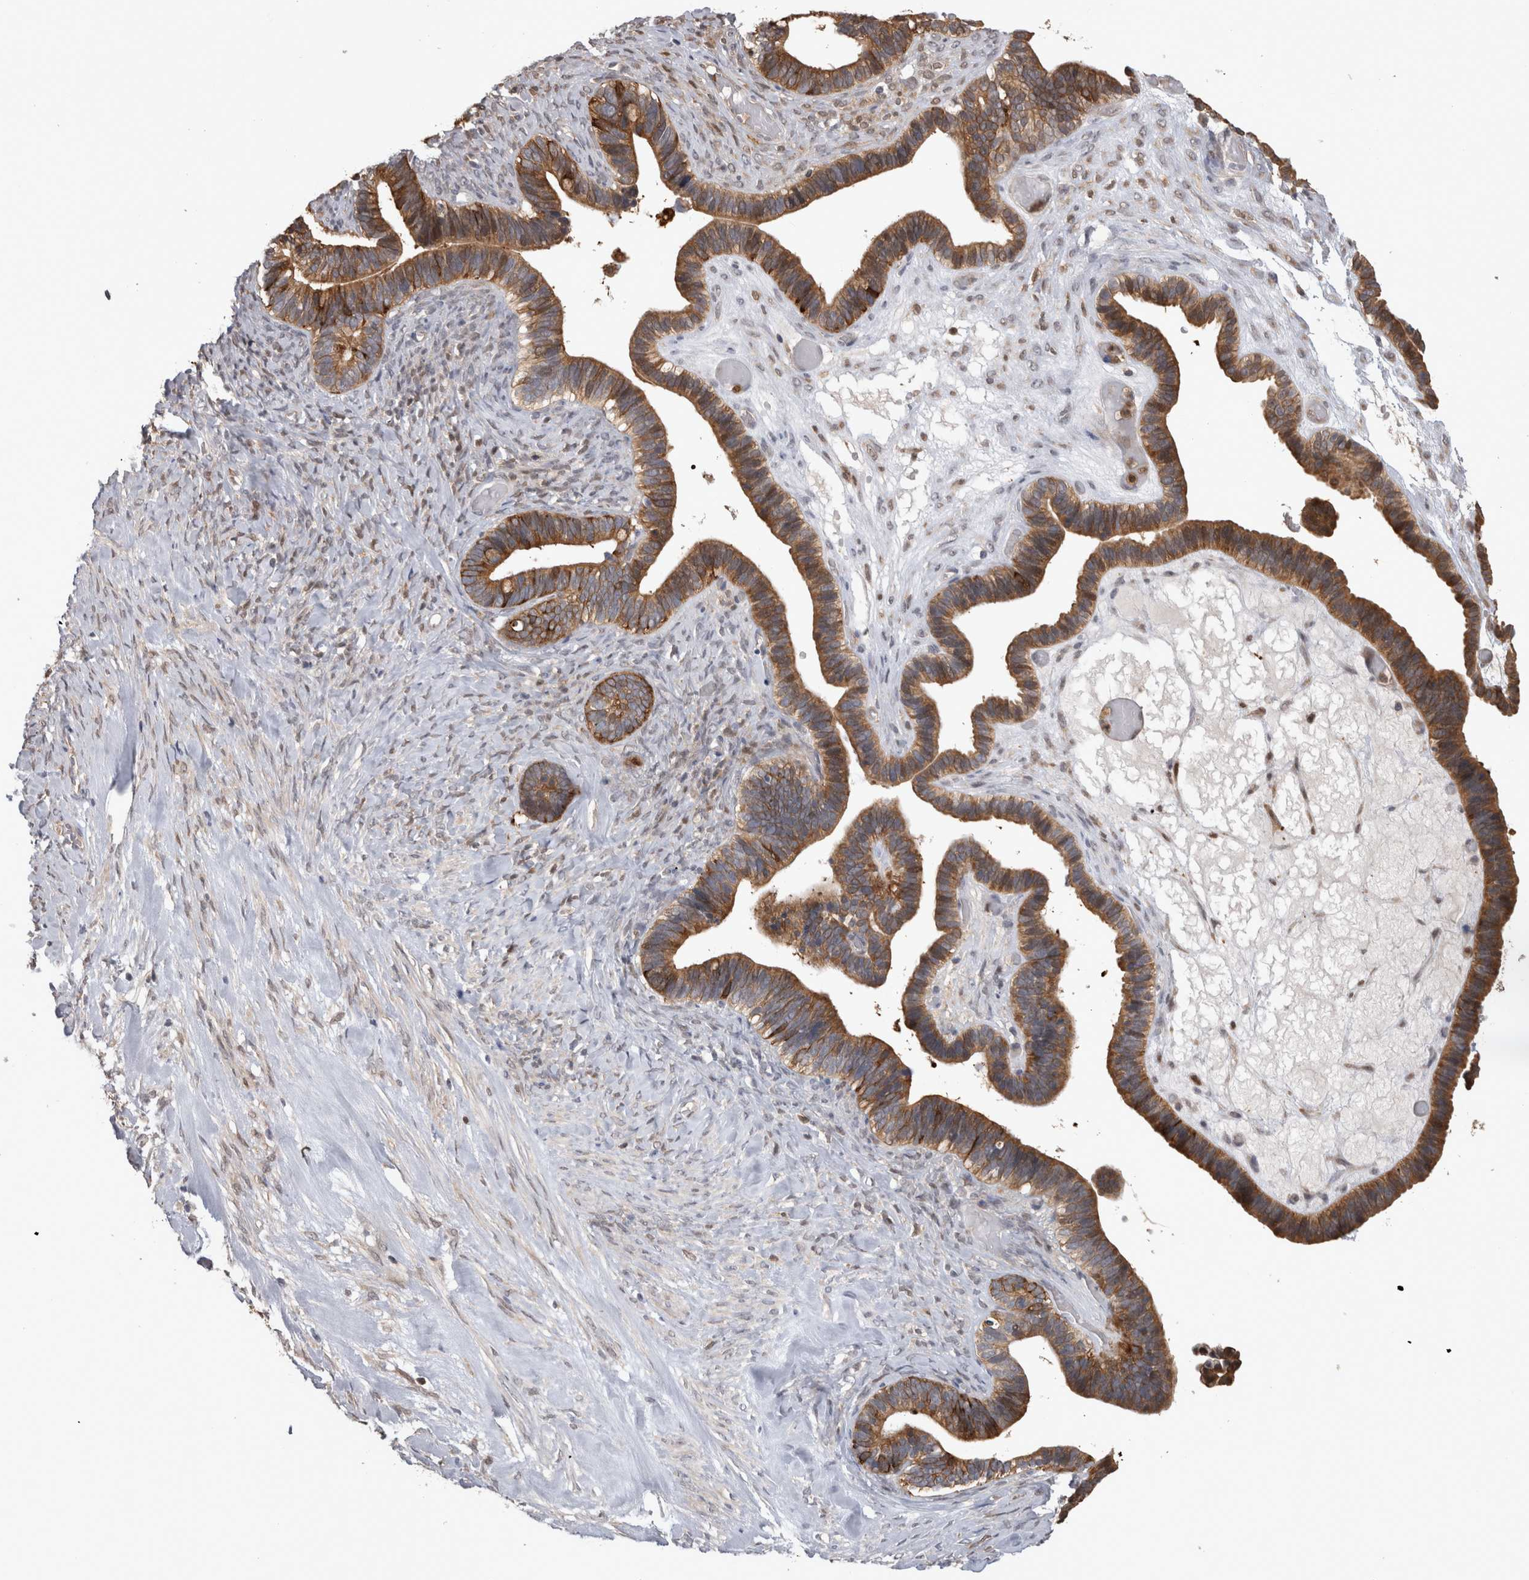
{"staining": {"intensity": "strong", "quantity": ">75%", "location": "cytoplasmic/membranous"}, "tissue": "ovarian cancer", "cell_type": "Tumor cells", "image_type": "cancer", "snomed": [{"axis": "morphology", "description": "Cystadenocarcinoma, serous, NOS"}, {"axis": "topography", "description": "Ovary"}], "caption": "The histopathology image displays a brown stain indicating the presence of a protein in the cytoplasmic/membranous of tumor cells in serous cystadenocarcinoma (ovarian).", "gene": "USH1G", "patient": {"sex": "female", "age": 56}}